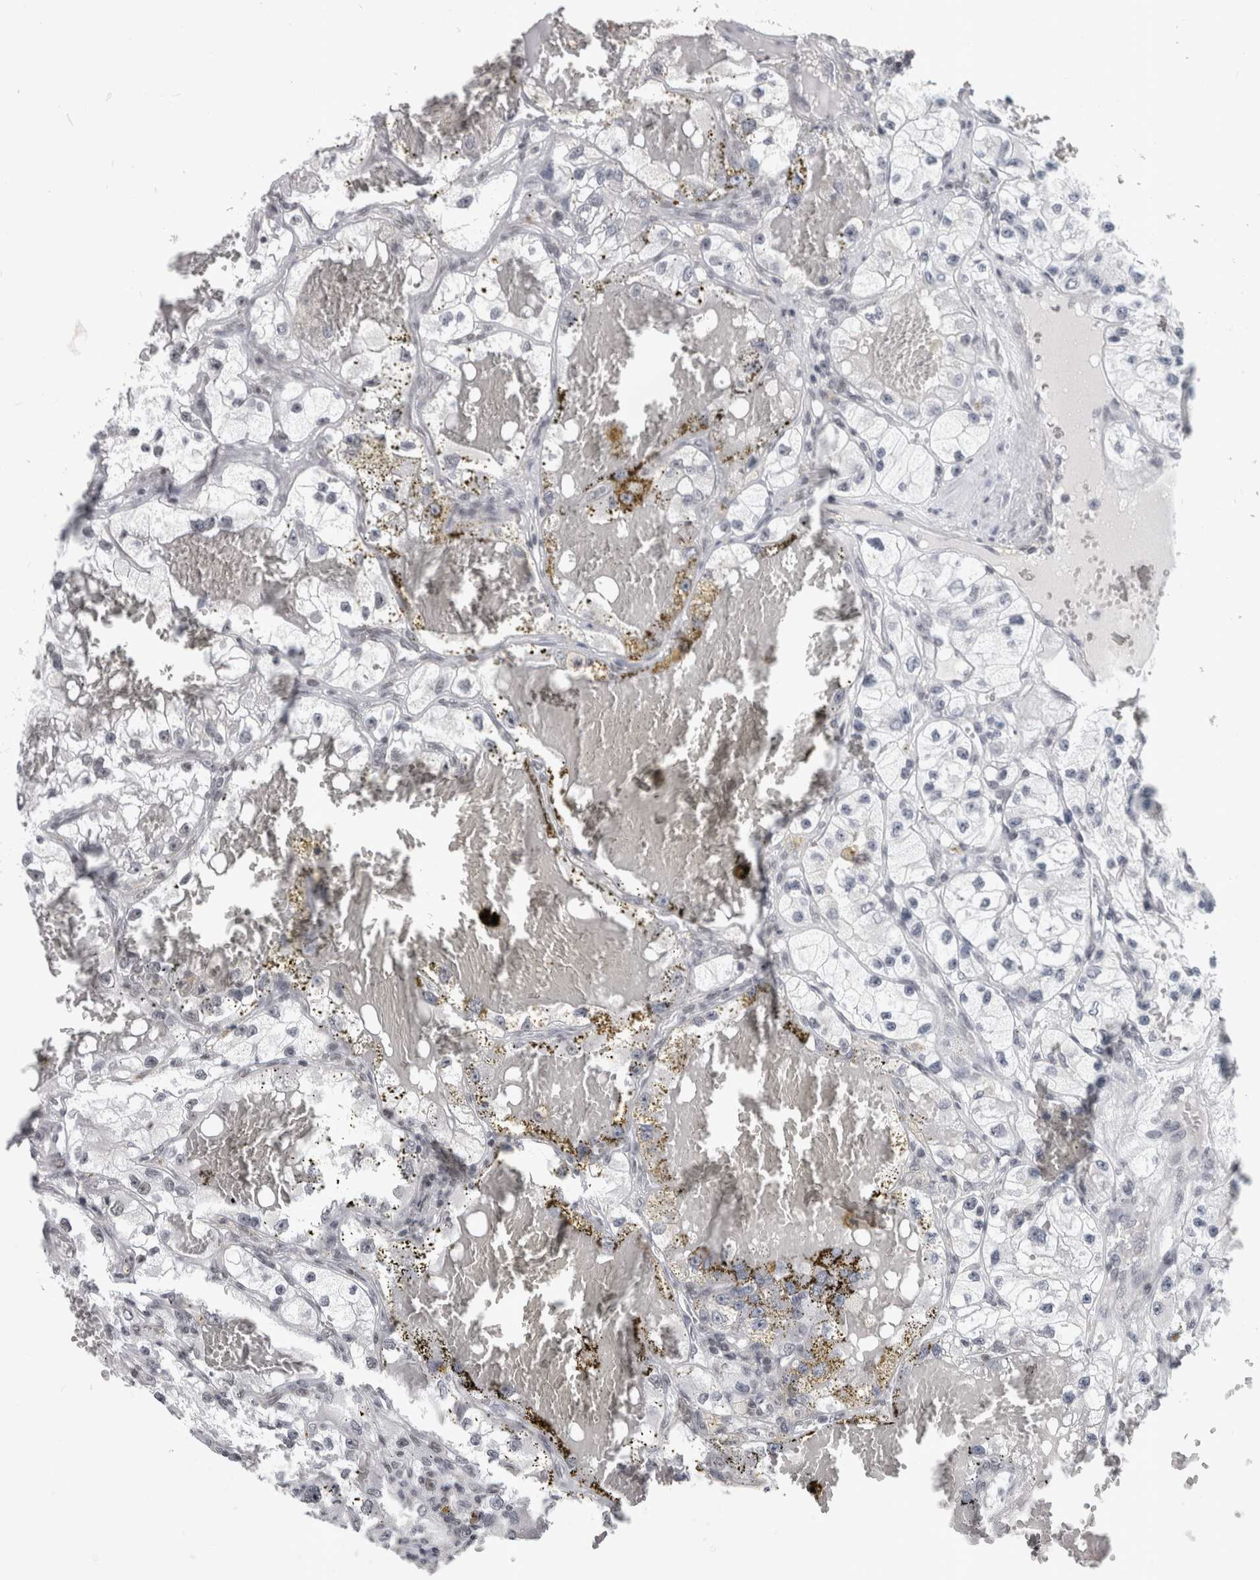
{"staining": {"intensity": "negative", "quantity": "none", "location": "none"}, "tissue": "renal cancer", "cell_type": "Tumor cells", "image_type": "cancer", "snomed": [{"axis": "morphology", "description": "Adenocarcinoma, NOS"}, {"axis": "topography", "description": "Kidney"}], "caption": "This is a micrograph of immunohistochemistry staining of renal adenocarcinoma, which shows no positivity in tumor cells.", "gene": "ARID4B", "patient": {"sex": "female", "age": 57}}